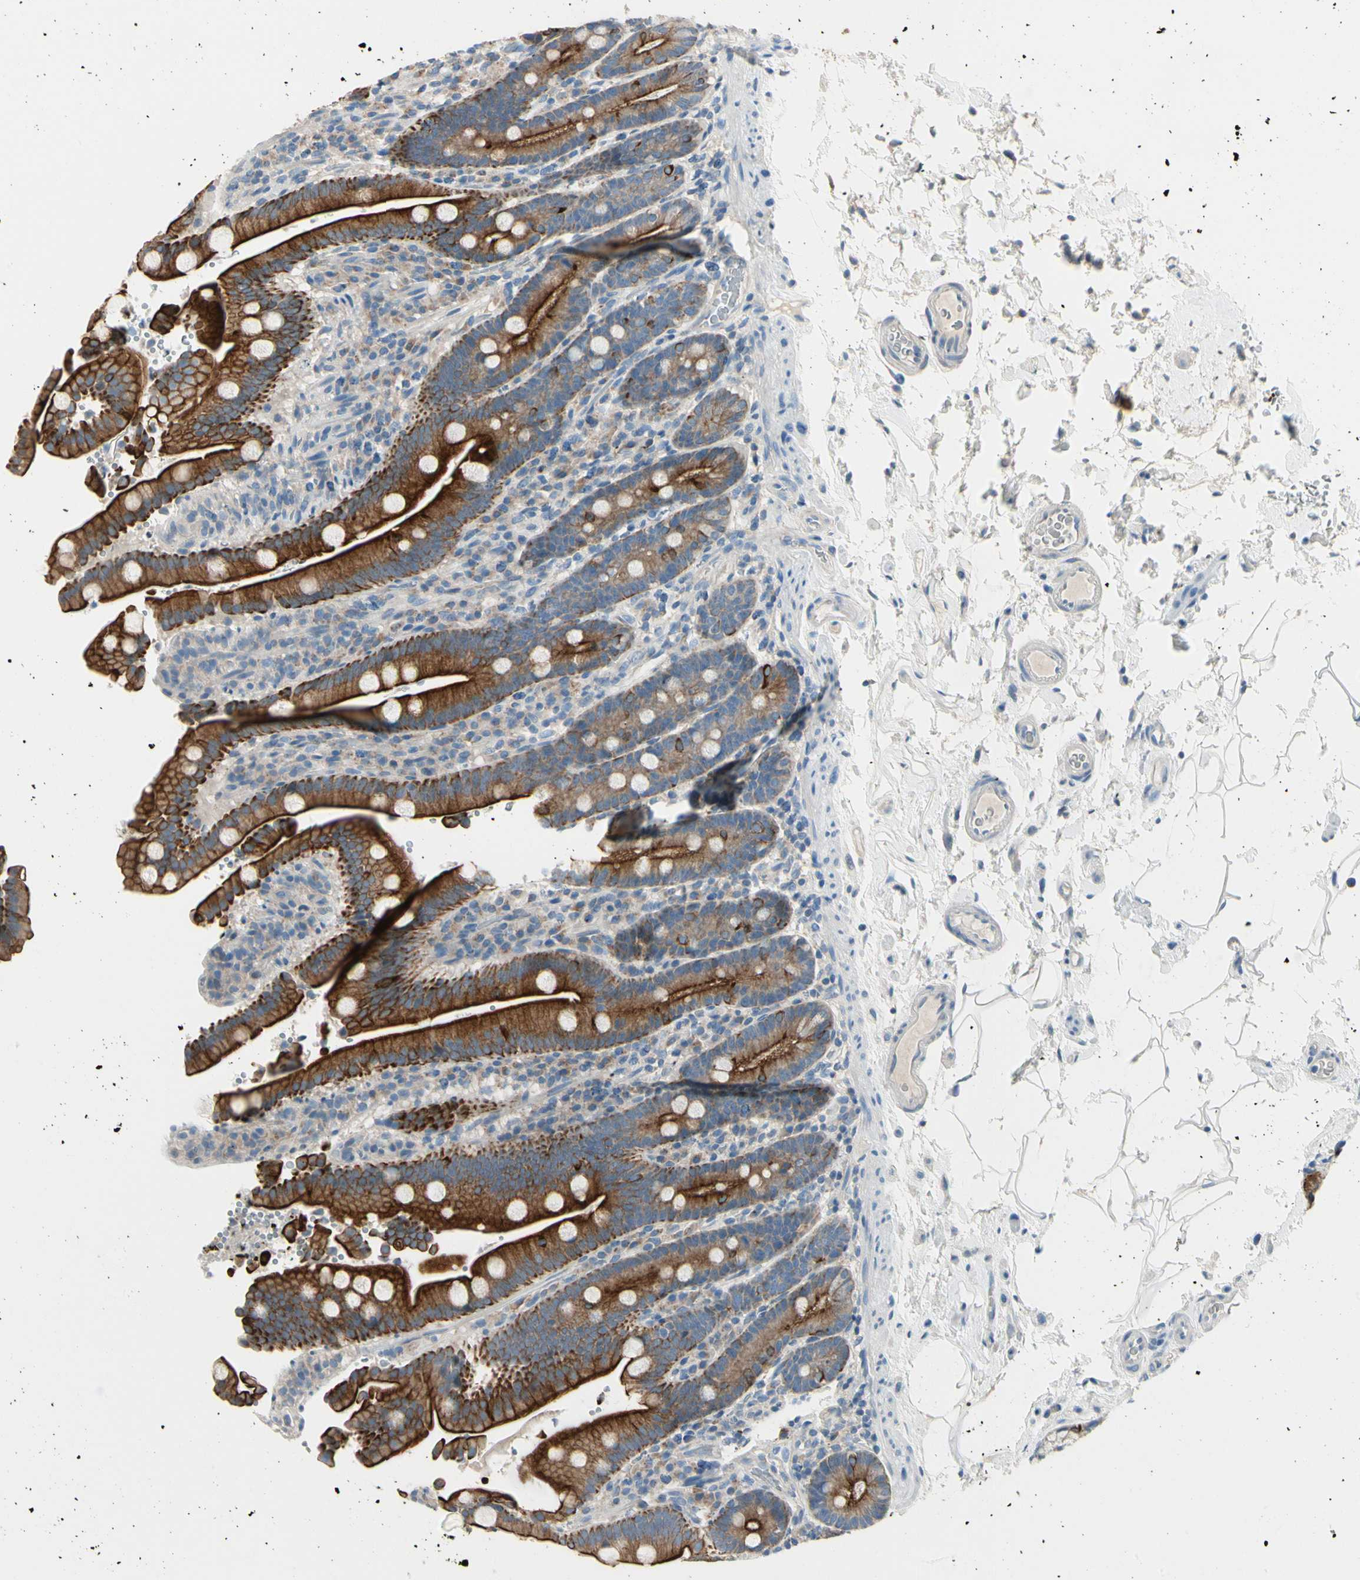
{"staining": {"intensity": "strong", "quantity": ">75%", "location": "cytoplasmic/membranous"}, "tissue": "duodenum", "cell_type": "Glandular cells", "image_type": "normal", "snomed": [{"axis": "morphology", "description": "Normal tissue, NOS"}, {"axis": "topography", "description": "Small intestine, NOS"}], "caption": "The image reveals staining of unremarkable duodenum, revealing strong cytoplasmic/membranous protein positivity (brown color) within glandular cells.", "gene": "DUSP12", "patient": {"sex": "female", "age": 71}}